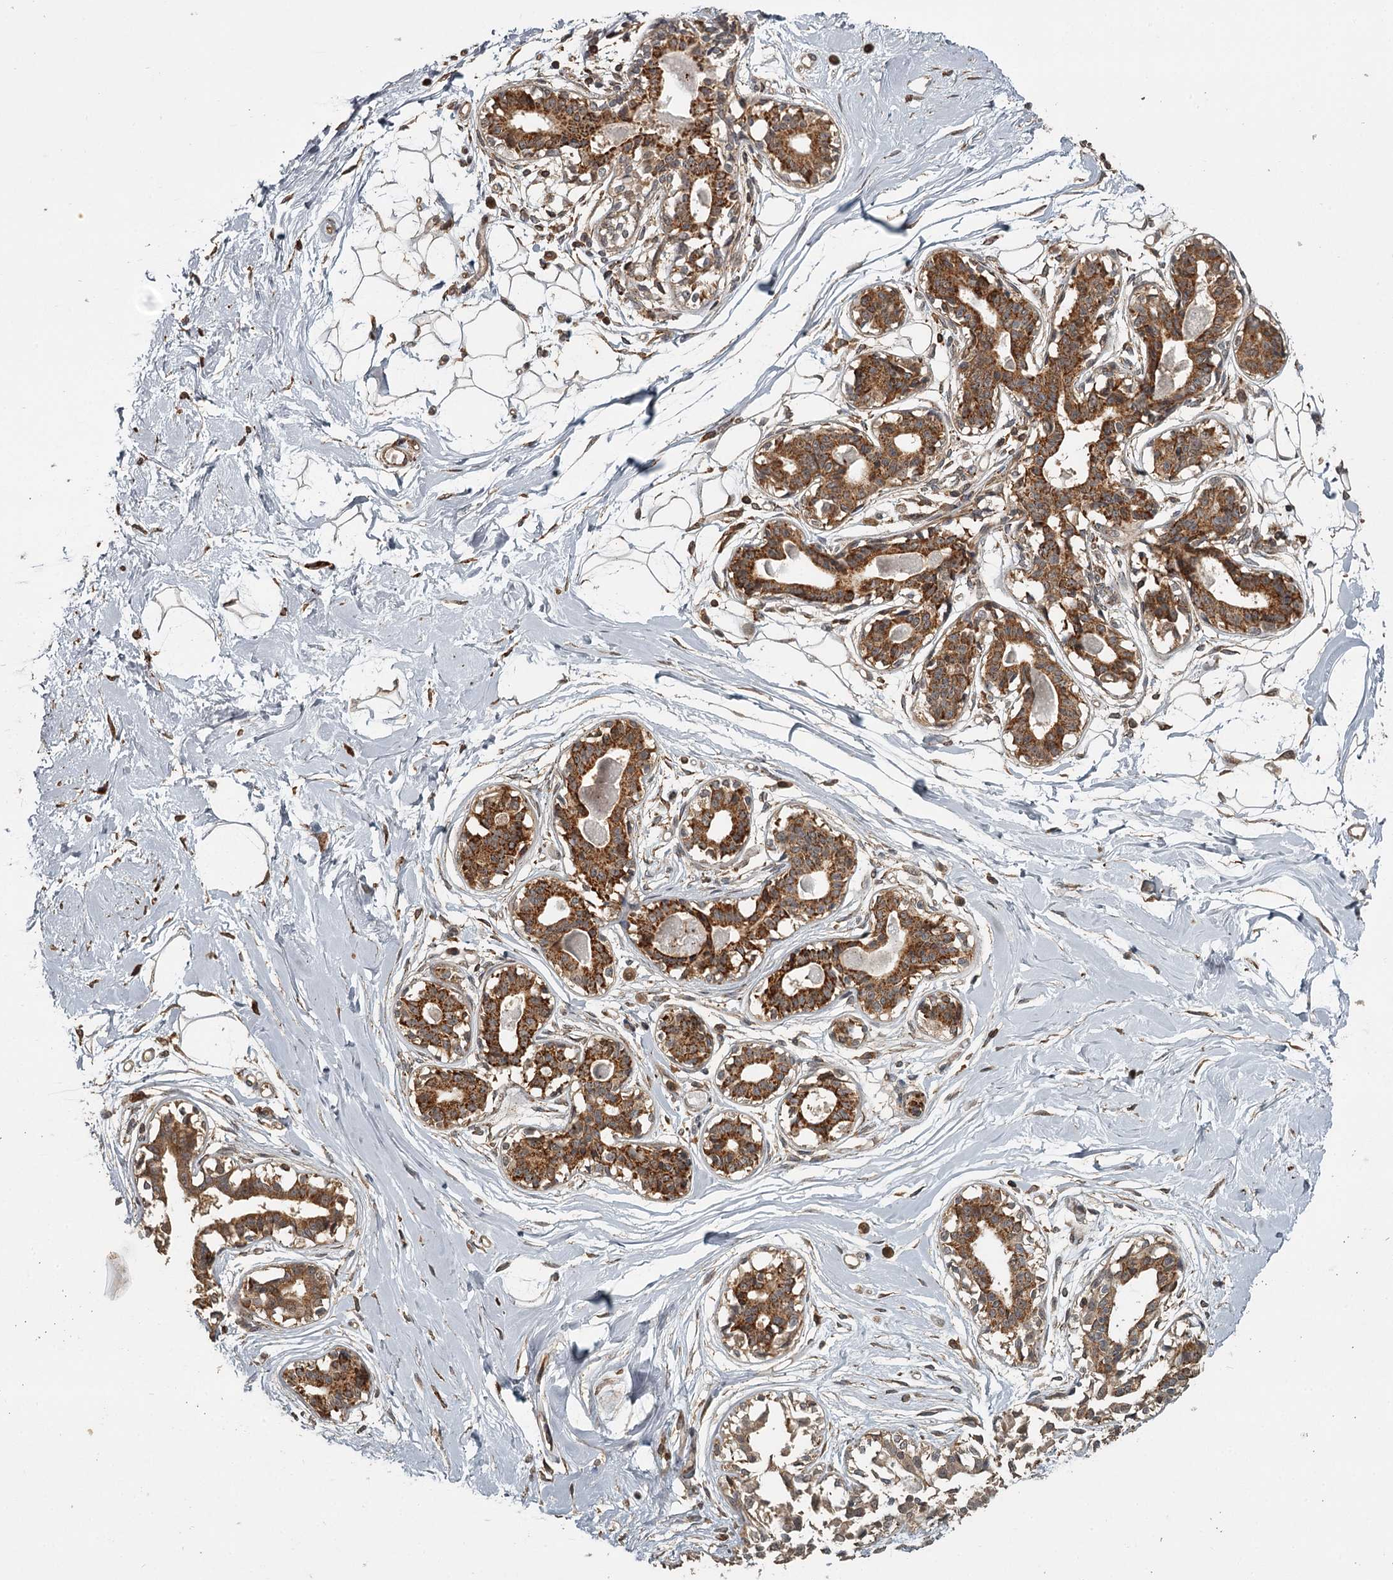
{"staining": {"intensity": "negative", "quantity": "none", "location": "none"}, "tissue": "breast", "cell_type": "Adipocytes", "image_type": "normal", "snomed": [{"axis": "morphology", "description": "Normal tissue, NOS"}, {"axis": "topography", "description": "Breast"}], "caption": "DAB immunohistochemical staining of unremarkable human breast shows no significant staining in adipocytes. (Stains: DAB (3,3'-diaminobenzidine) immunohistochemistry (IHC) with hematoxylin counter stain, Microscopy: brightfield microscopy at high magnification).", "gene": "FAXC", "patient": {"sex": "female", "age": 45}}